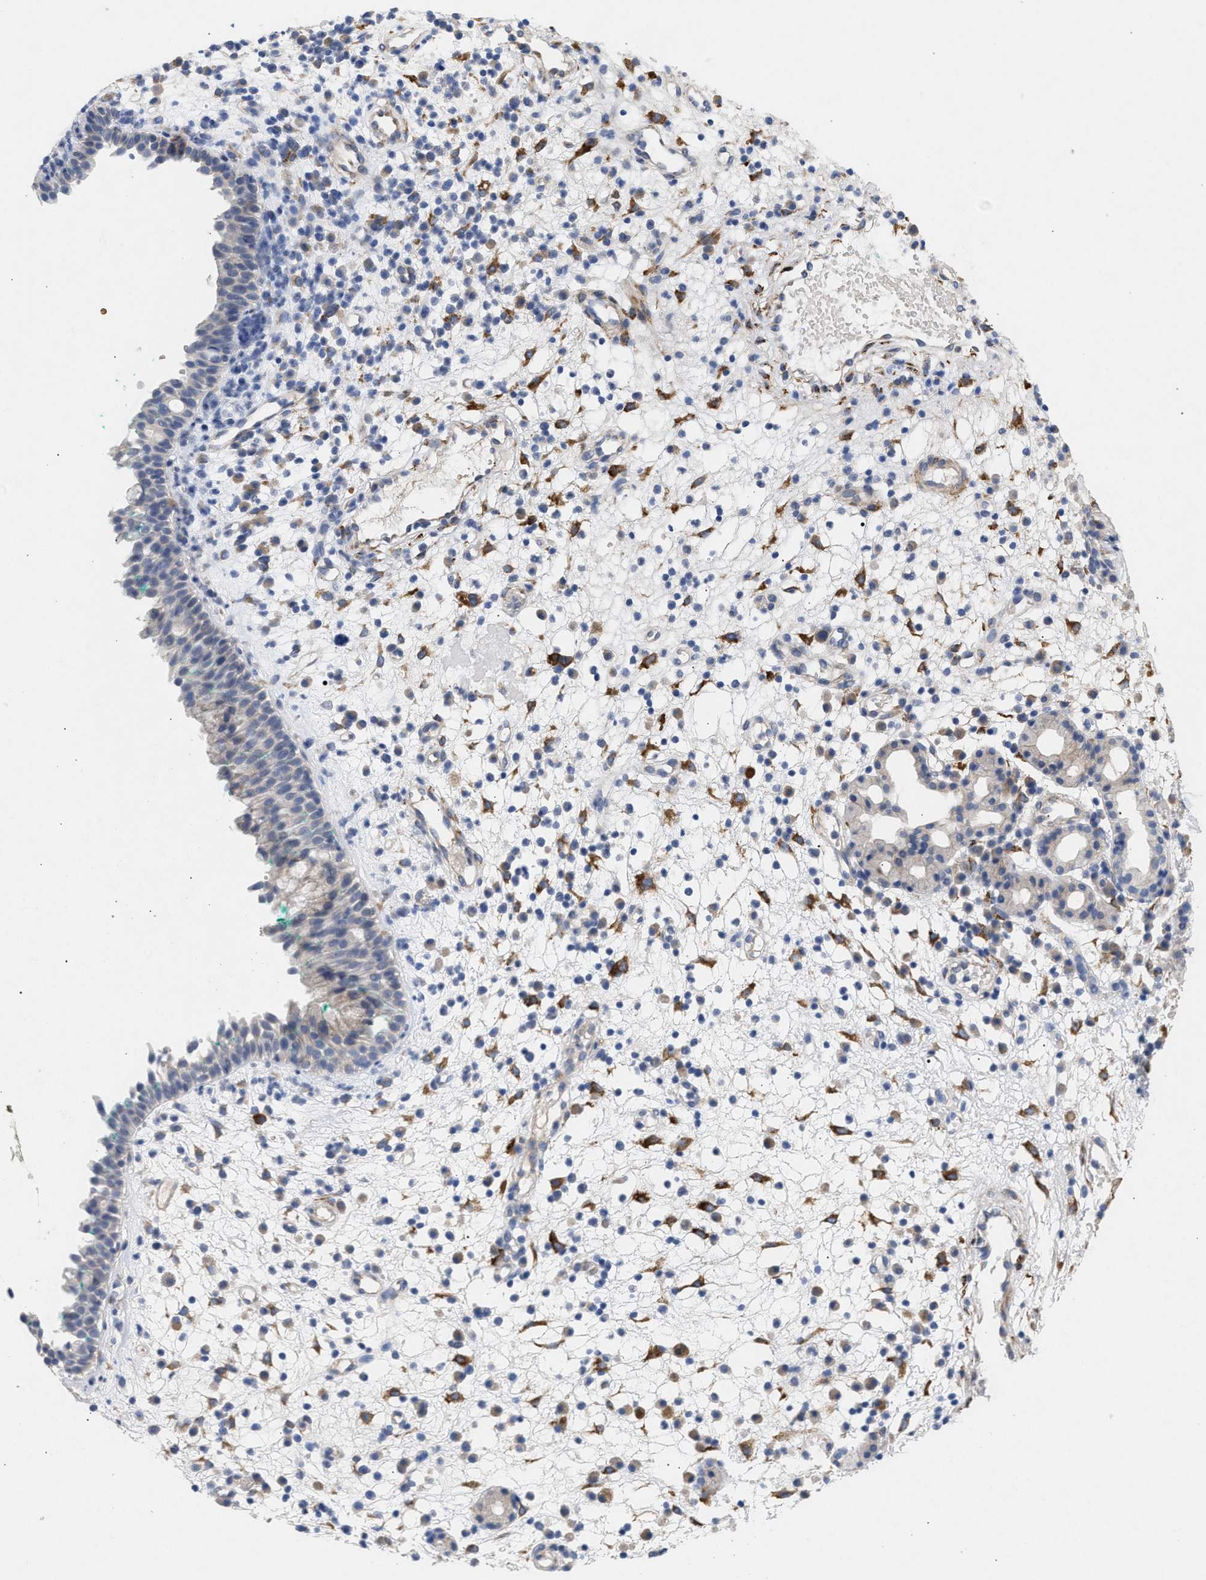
{"staining": {"intensity": "weak", "quantity": "<25%", "location": "cytoplasmic/membranous"}, "tissue": "nasopharynx", "cell_type": "Respiratory epithelial cells", "image_type": "normal", "snomed": [{"axis": "morphology", "description": "Normal tissue, NOS"}, {"axis": "morphology", "description": "Basal cell carcinoma"}, {"axis": "topography", "description": "Cartilage tissue"}, {"axis": "topography", "description": "Nasopharynx"}, {"axis": "topography", "description": "Oral tissue"}], "caption": "This is a micrograph of IHC staining of benign nasopharynx, which shows no expression in respiratory epithelial cells. The staining was performed using DAB to visualize the protein expression in brown, while the nuclei were stained in blue with hematoxylin (Magnification: 20x).", "gene": "SELENOM", "patient": {"sex": "female", "age": 77}}